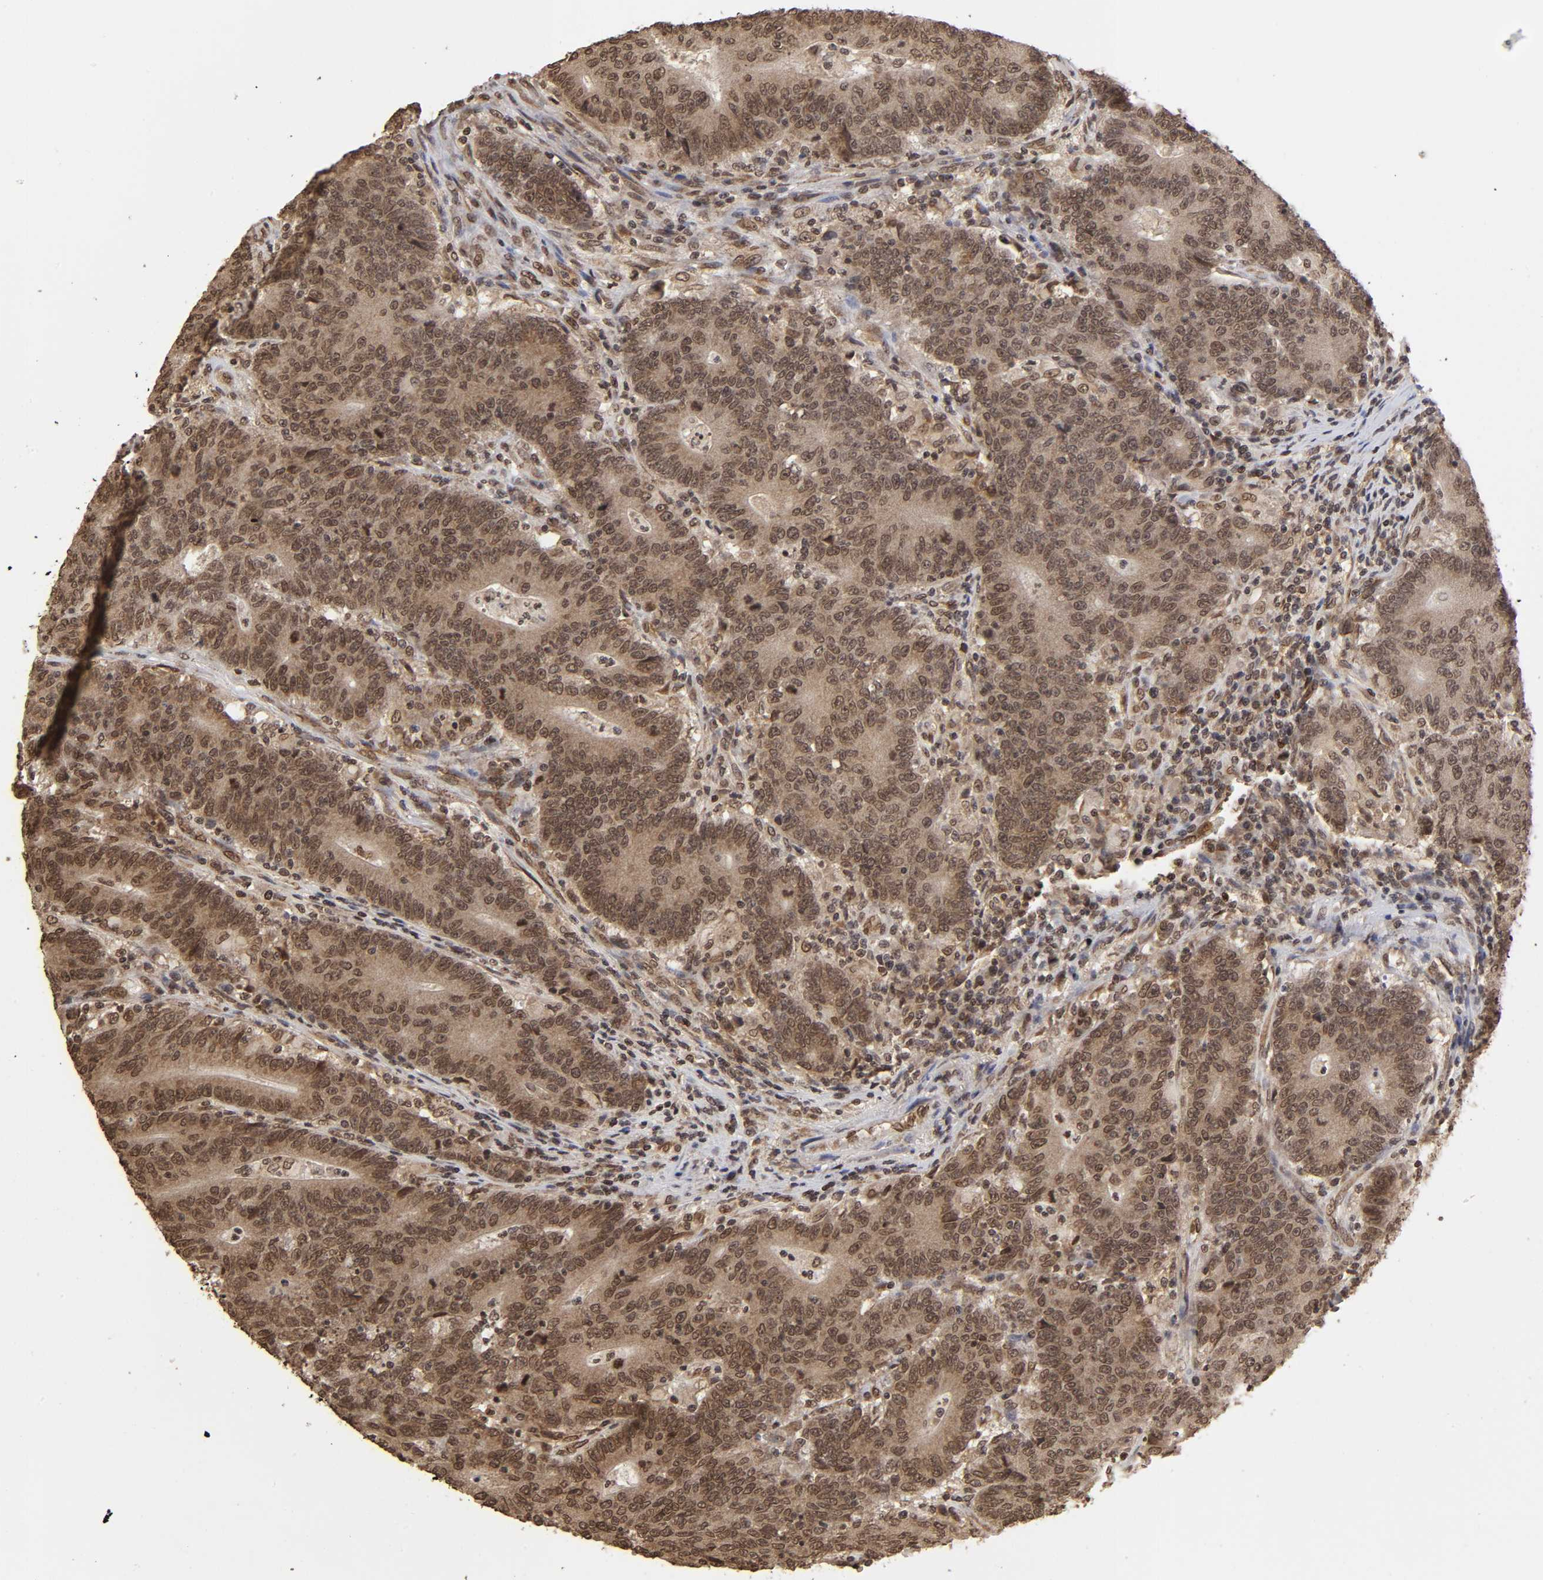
{"staining": {"intensity": "moderate", "quantity": ">75%", "location": "cytoplasmic/membranous"}, "tissue": "colorectal cancer", "cell_type": "Tumor cells", "image_type": "cancer", "snomed": [{"axis": "morphology", "description": "Normal tissue, NOS"}, {"axis": "morphology", "description": "Adenocarcinoma, NOS"}, {"axis": "topography", "description": "Colon"}], "caption": "Colorectal cancer stained for a protein displays moderate cytoplasmic/membranous positivity in tumor cells. (Stains: DAB in brown, nuclei in blue, Microscopy: brightfield microscopy at high magnification).", "gene": "MLLT6", "patient": {"sex": "female", "age": 75}}